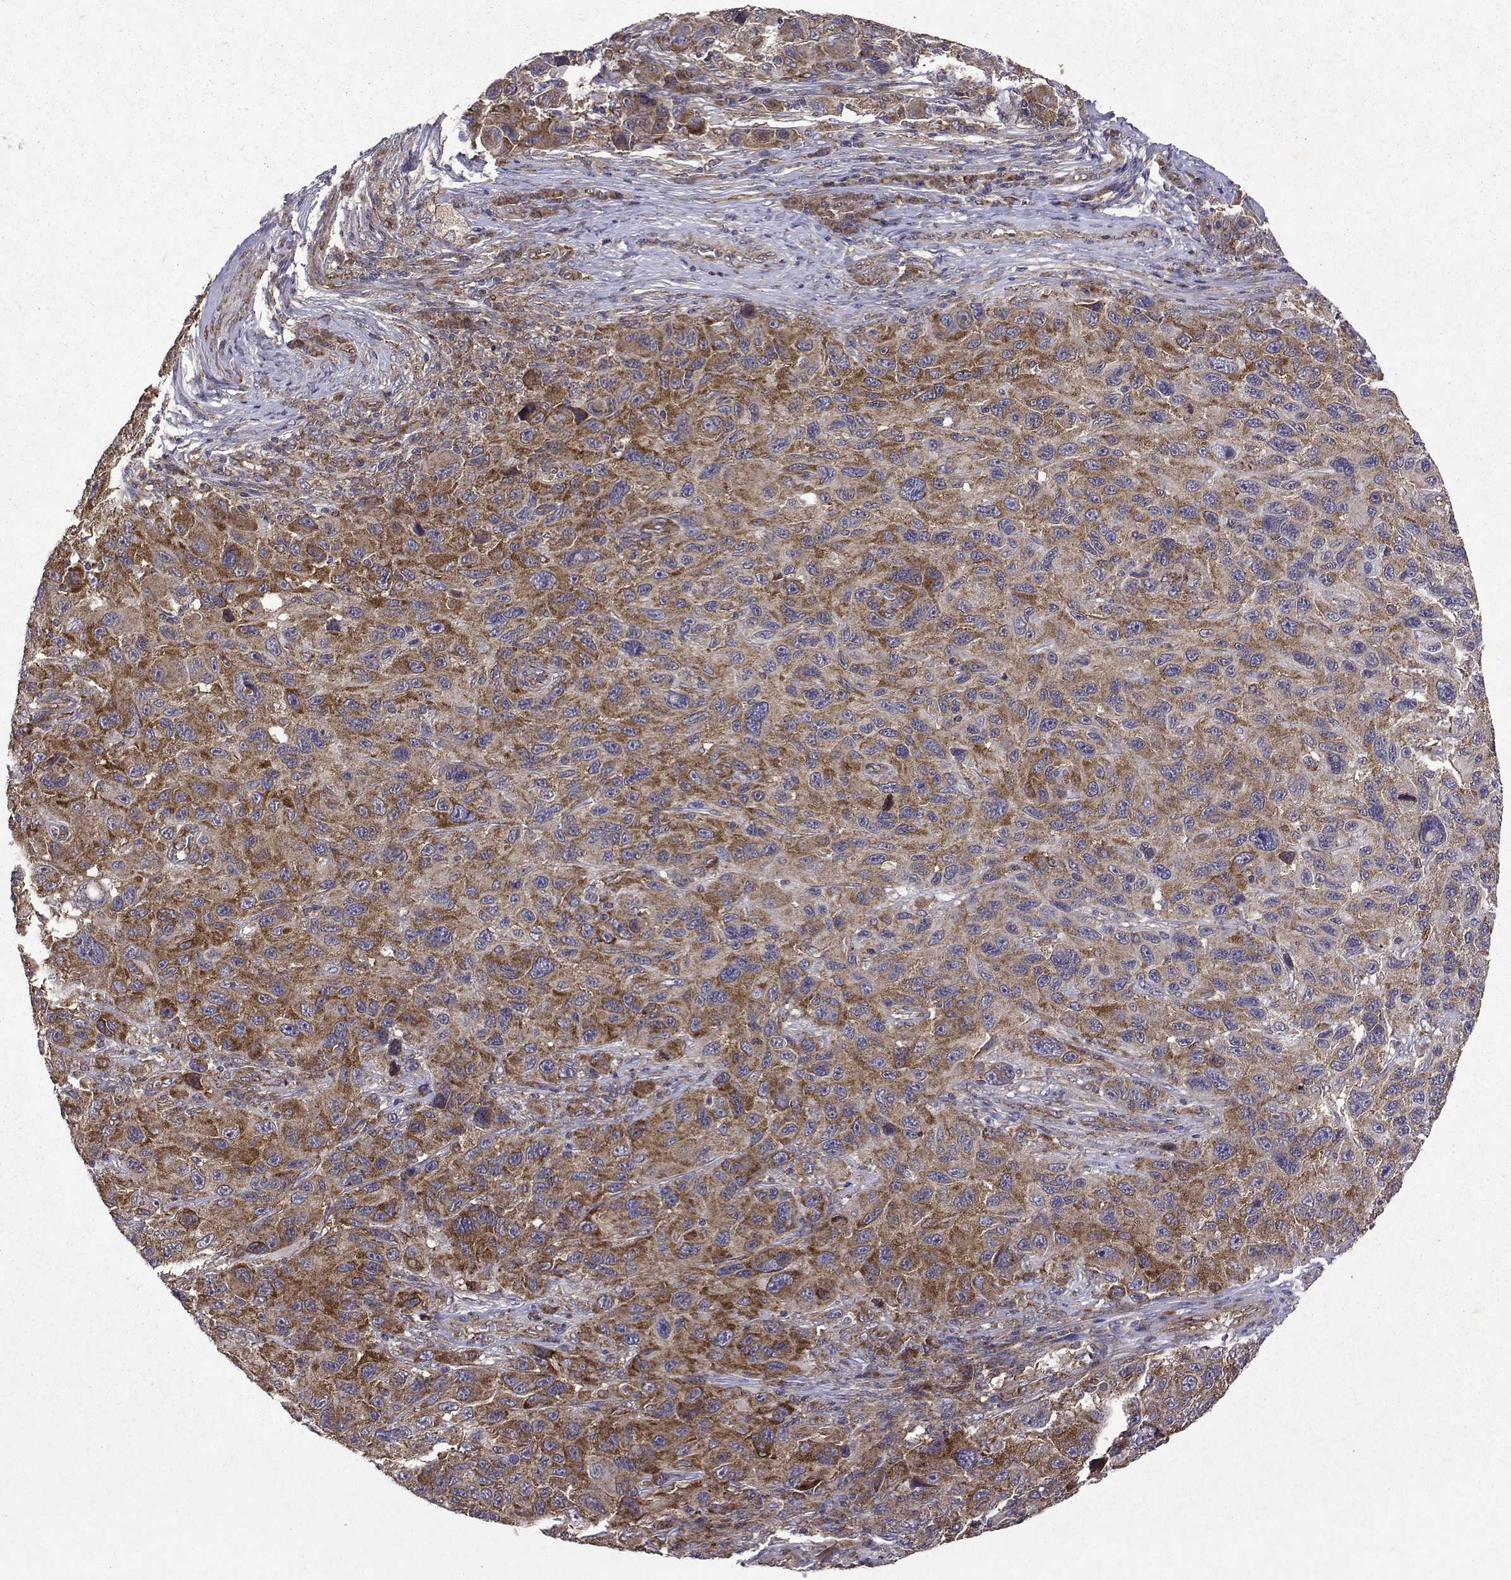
{"staining": {"intensity": "moderate", "quantity": ">75%", "location": "cytoplasmic/membranous"}, "tissue": "melanoma", "cell_type": "Tumor cells", "image_type": "cancer", "snomed": [{"axis": "morphology", "description": "Malignant melanoma, NOS"}, {"axis": "topography", "description": "Skin"}], "caption": "Malignant melanoma stained for a protein (brown) exhibits moderate cytoplasmic/membranous positive staining in approximately >75% of tumor cells.", "gene": "TARBP2", "patient": {"sex": "male", "age": 53}}